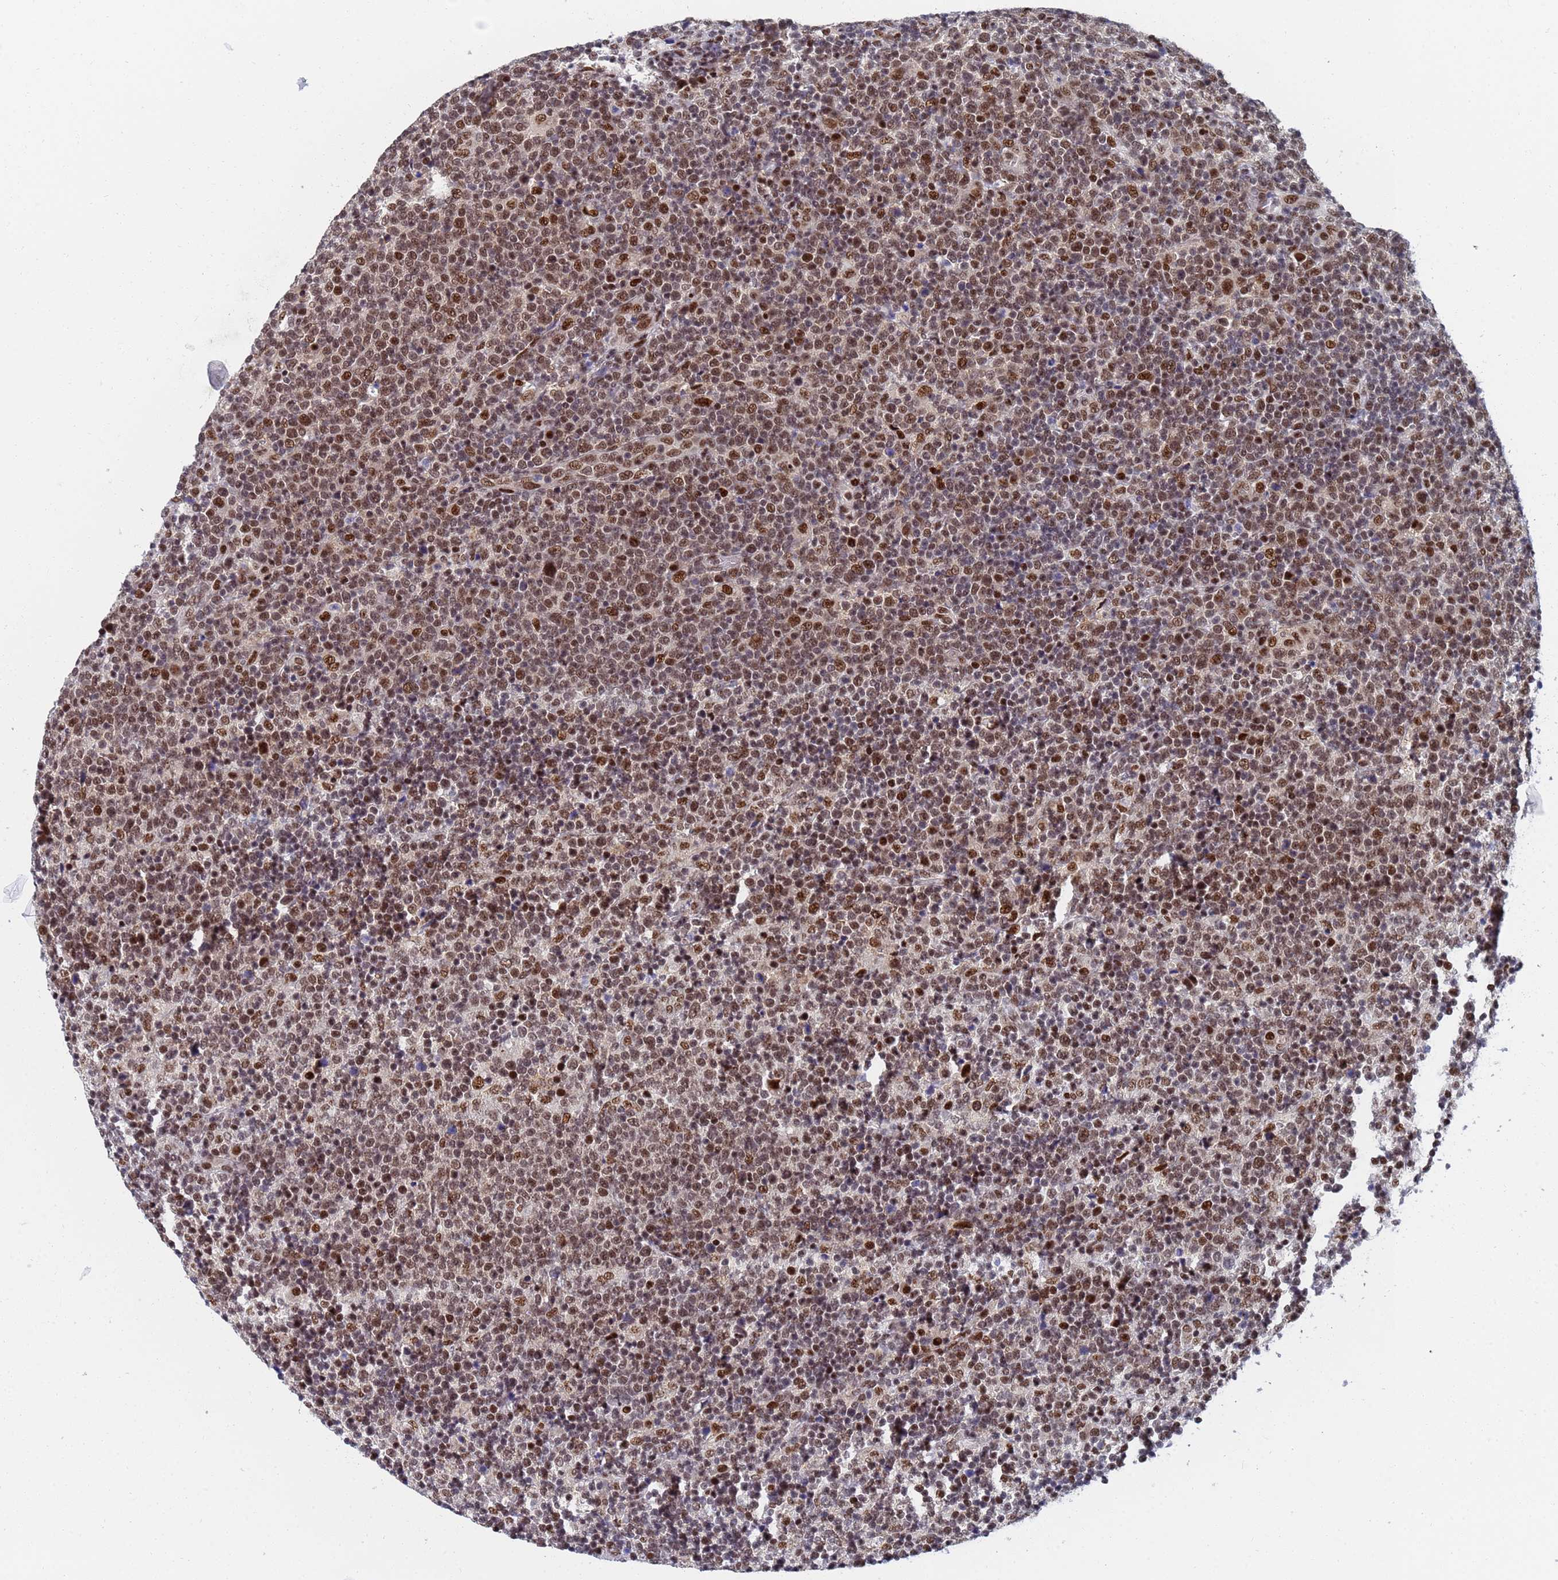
{"staining": {"intensity": "moderate", "quantity": ">75%", "location": "nuclear"}, "tissue": "lymphoma", "cell_type": "Tumor cells", "image_type": "cancer", "snomed": [{"axis": "morphology", "description": "Malignant lymphoma, non-Hodgkin's type, High grade"}, {"axis": "topography", "description": "Lymph node"}], "caption": "DAB immunohistochemical staining of human lymphoma demonstrates moderate nuclear protein expression in about >75% of tumor cells.", "gene": "AP5Z1", "patient": {"sex": "male", "age": 61}}